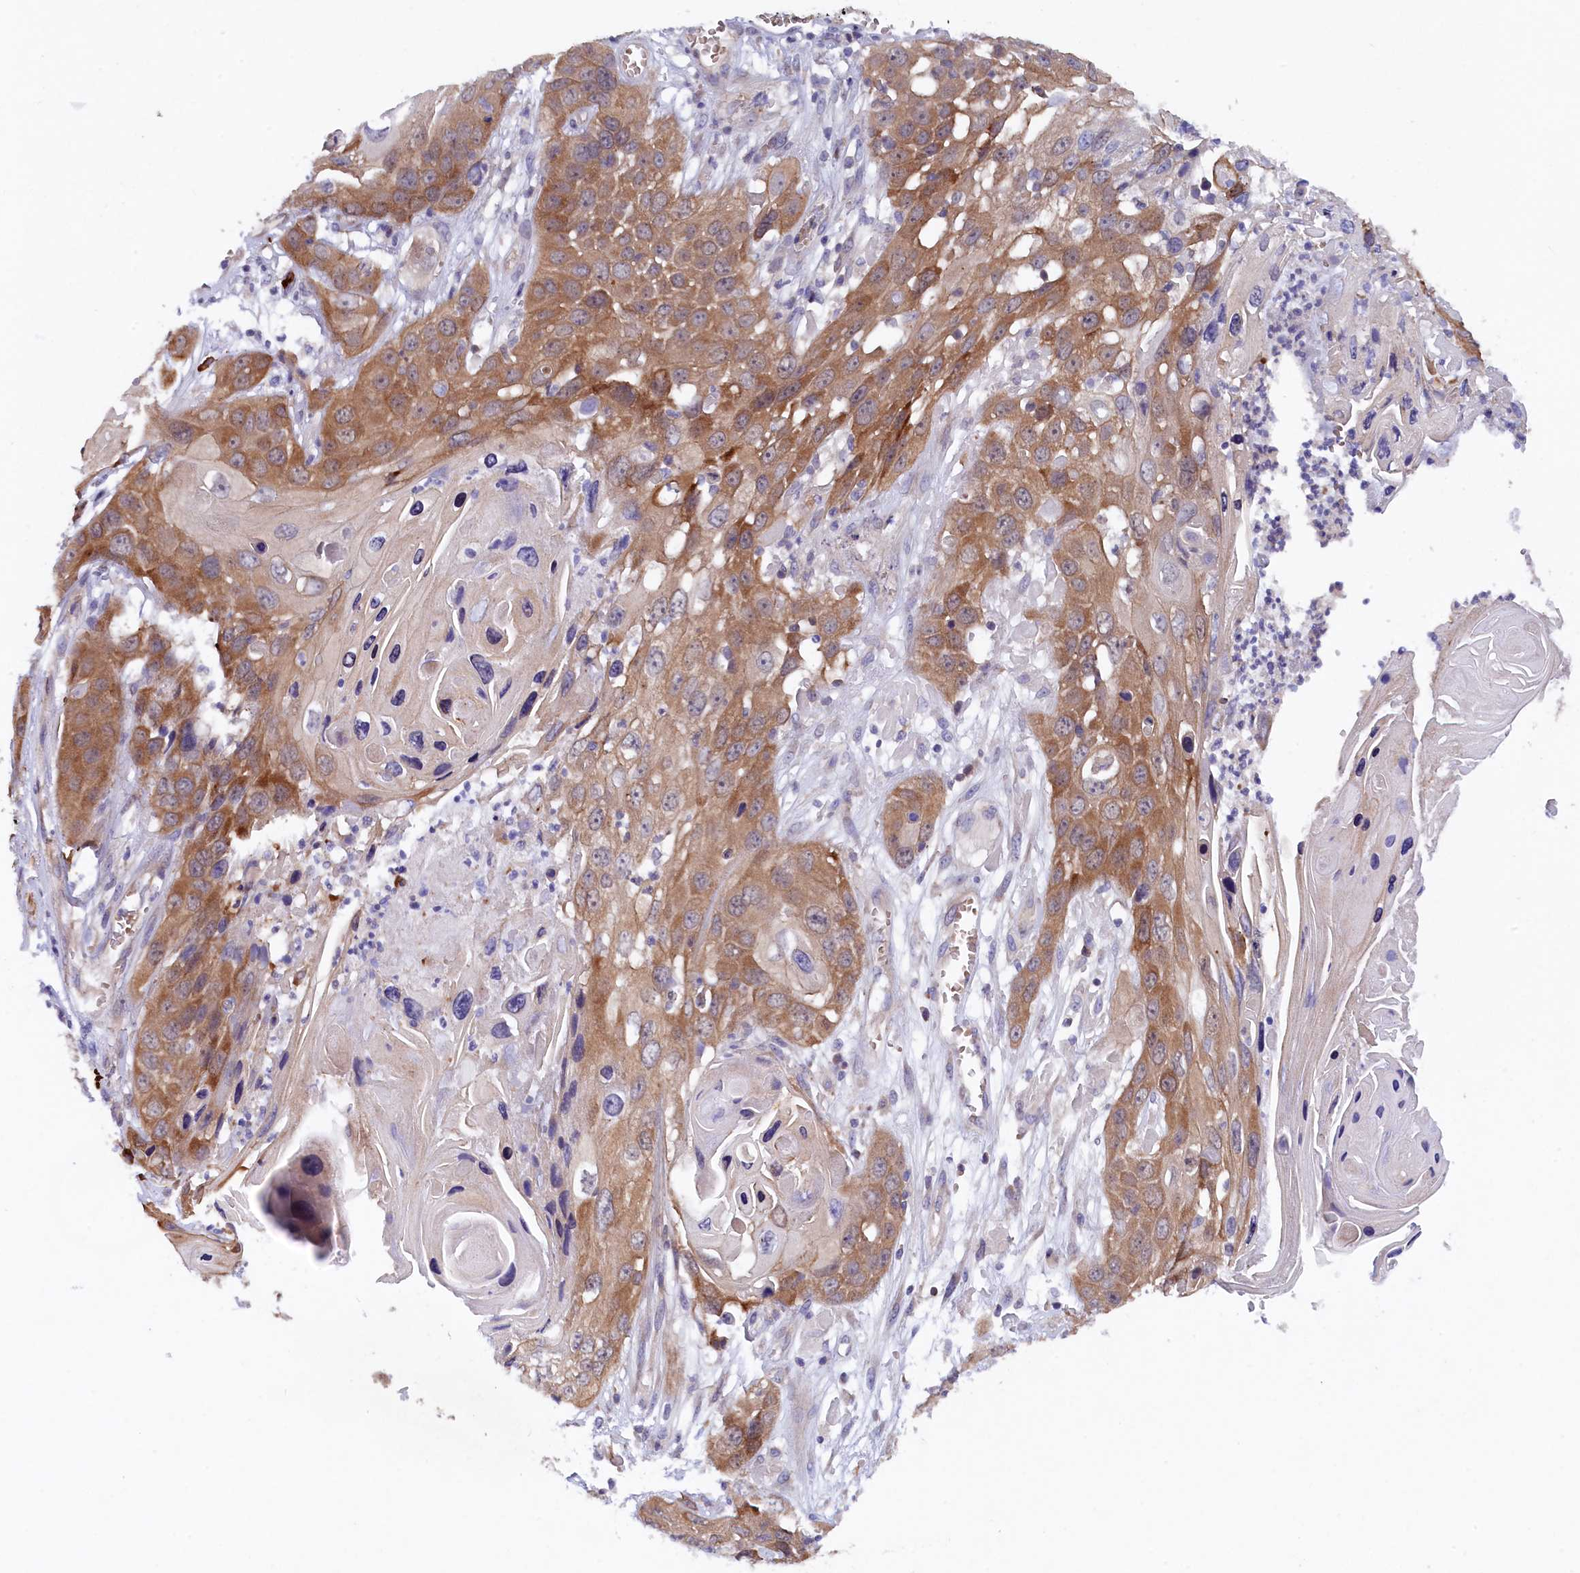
{"staining": {"intensity": "moderate", "quantity": ">75%", "location": "cytoplasmic/membranous"}, "tissue": "skin cancer", "cell_type": "Tumor cells", "image_type": "cancer", "snomed": [{"axis": "morphology", "description": "Squamous cell carcinoma, NOS"}, {"axis": "topography", "description": "Skin"}], "caption": "DAB (3,3'-diaminobenzidine) immunohistochemical staining of human skin squamous cell carcinoma exhibits moderate cytoplasmic/membranous protein staining in approximately >75% of tumor cells.", "gene": "JPT2", "patient": {"sex": "male", "age": 55}}